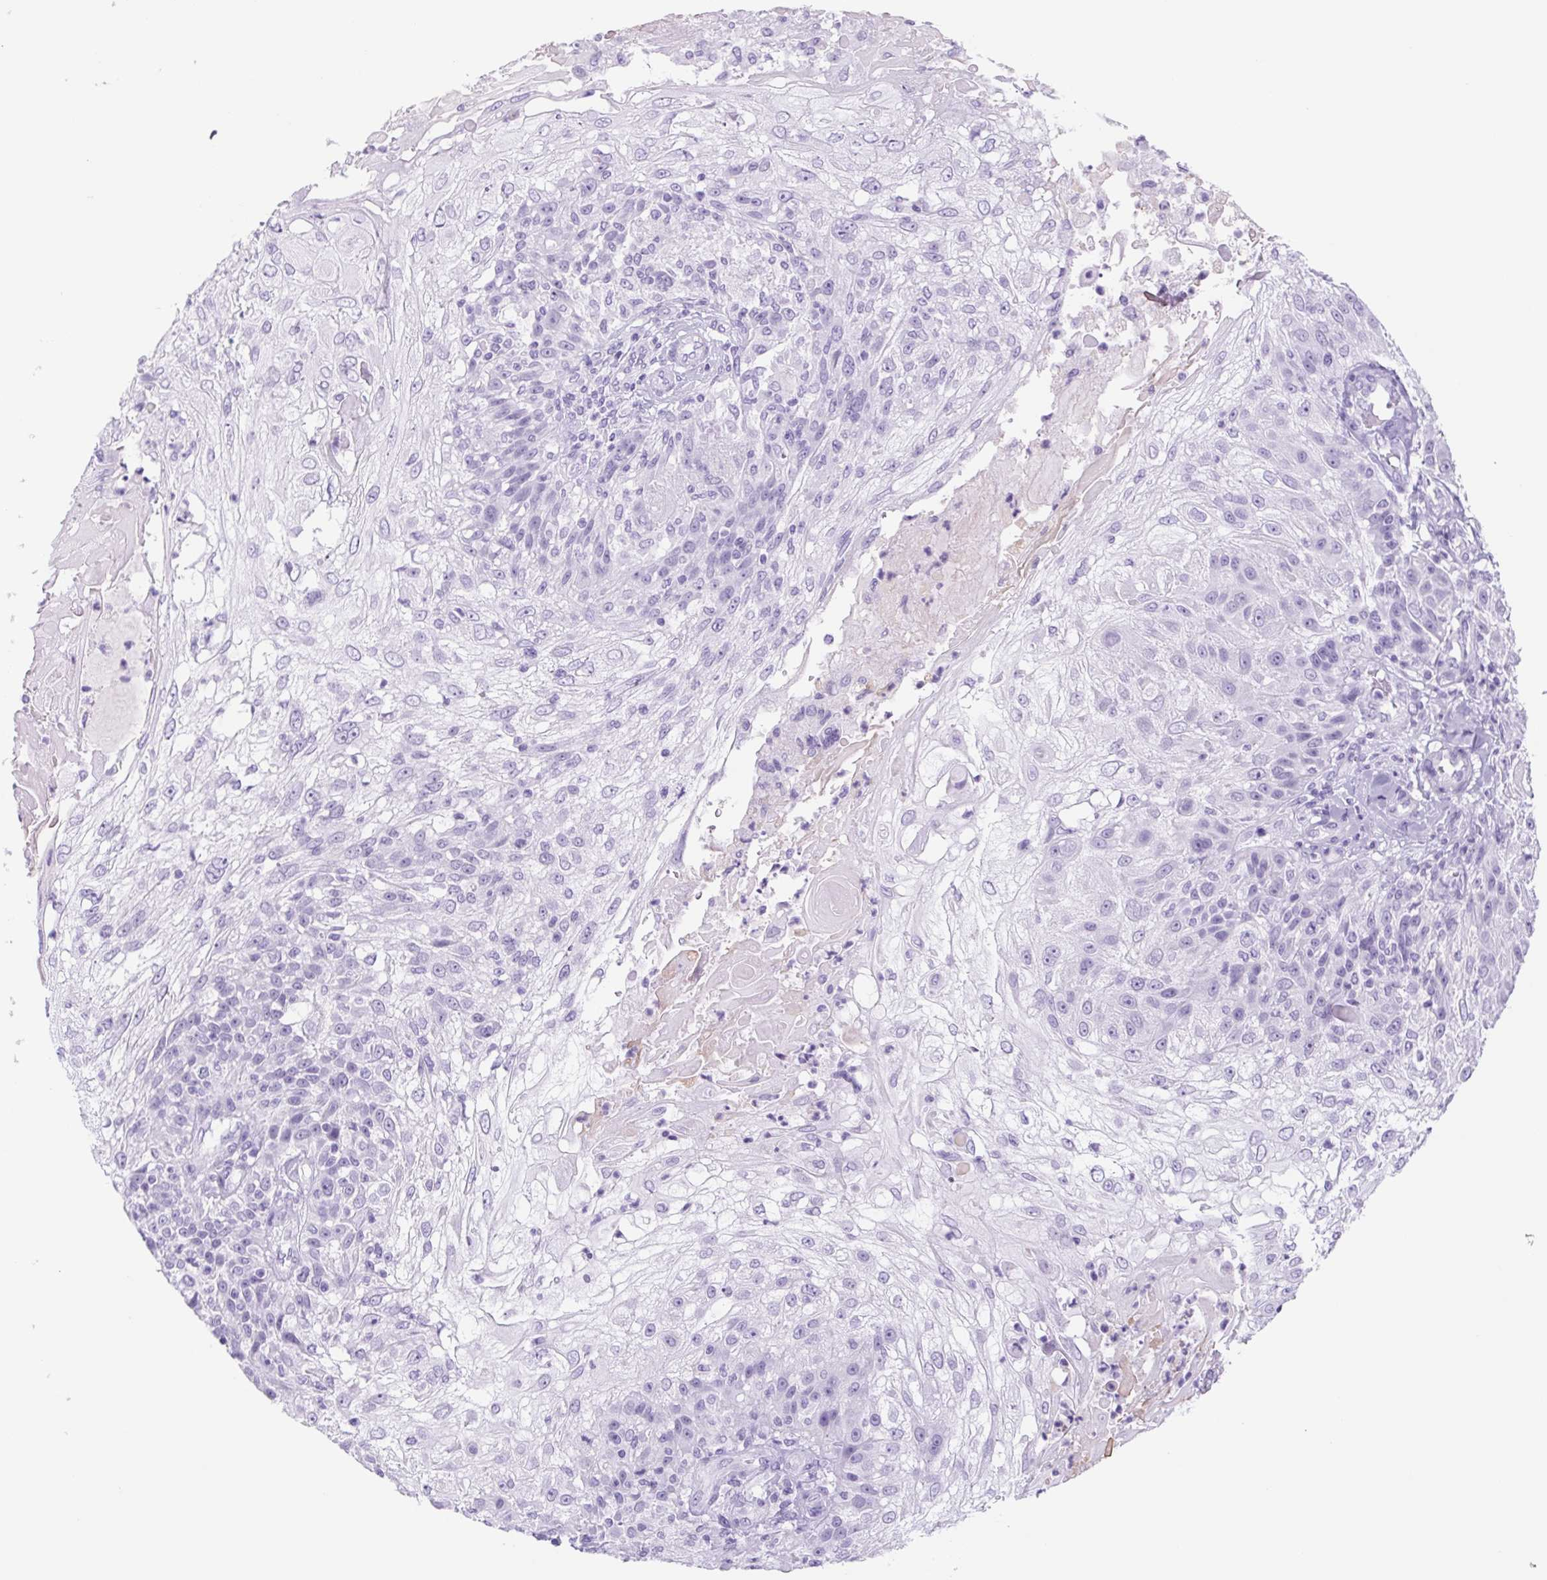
{"staining": {"intensity": "negative", "quantity": "none", "location": "none"}, "tissue": "skin cancer", "cell_type": "Tumor cells", "image_type": "cancer", "snomed": [{"axis": "morphology", "description": "Normal tissue, NOS"}, {"axis": "morphology", "description": "Squamous cell carcinoma, NOS"}, {"axis": "topography", "description": "Skin"}], "caption": "Immunohistochemistry micrograph of neoplastic tissue: squamous cell carcinoma (skin) stained with DAB reveals no significant protein positivity in tumor cells.", "gene": "CYP21A2", "patient": {"sex": "female", "age": 83}}